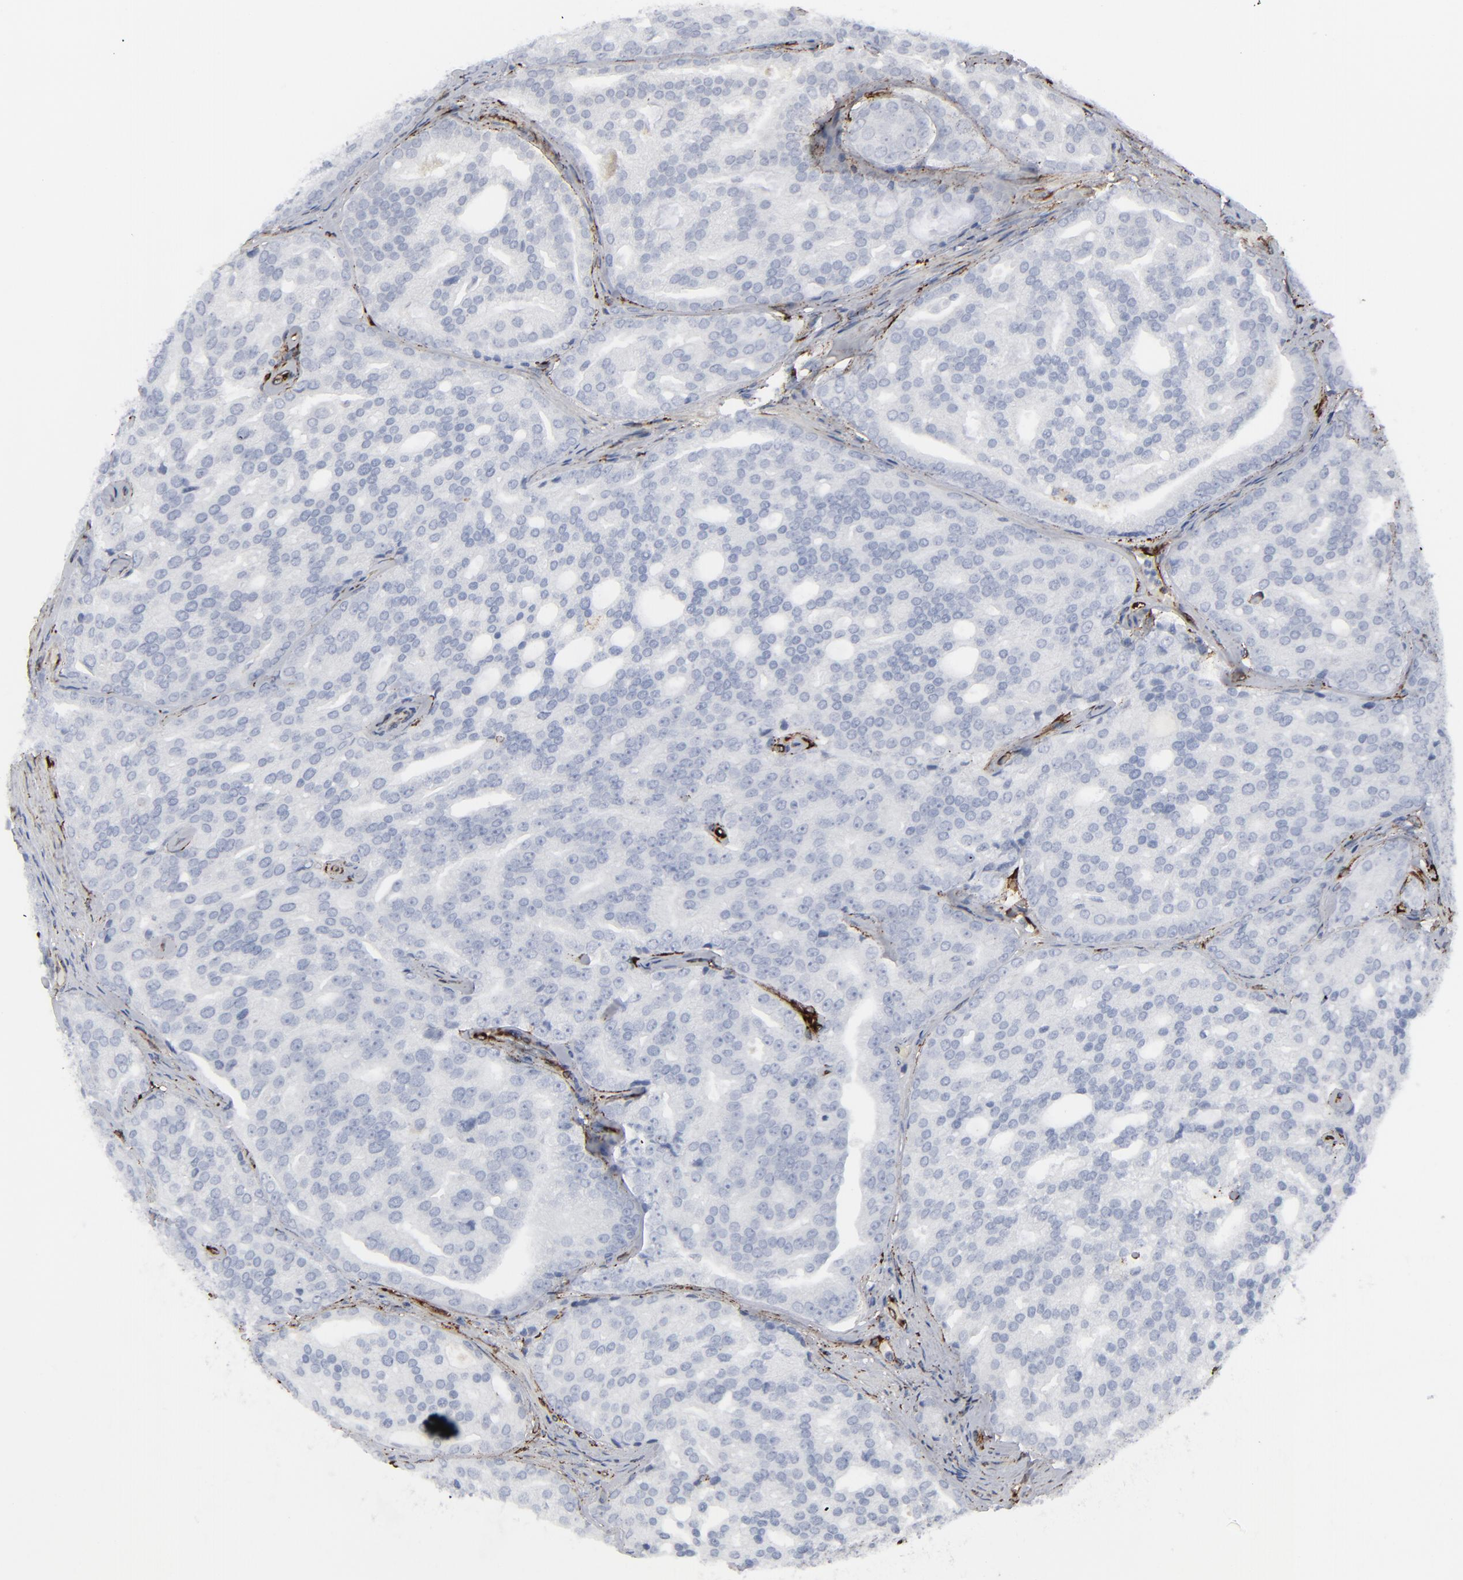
{"staining": {"intensity": "negative", "quantity": "none", "location": "none"}, "tissue": "prostate cancer", "cell_type": "Tumor cells", "image_type": "cancer", "snomed": [{"axis": "morphology", "description": "Adenocarcinoma, High grade"}, {"axis": "topography", "description": "Prostate"}], "caption": "Immunohistochemistry (IHC) image of neoplastic tissue: human prostate high-grade adenocarcinoma stained with DAB (3,3'-diaminobenzidine) displays no significant protein positivity in tumor cells. The staining is performed using DAB (3,3'-diaminobenzidine) brown chromogen with nuclei counter-stained in using hematoxylin.", "gene": "SPARC", "patient": {"sex": "male", "age": 64}}